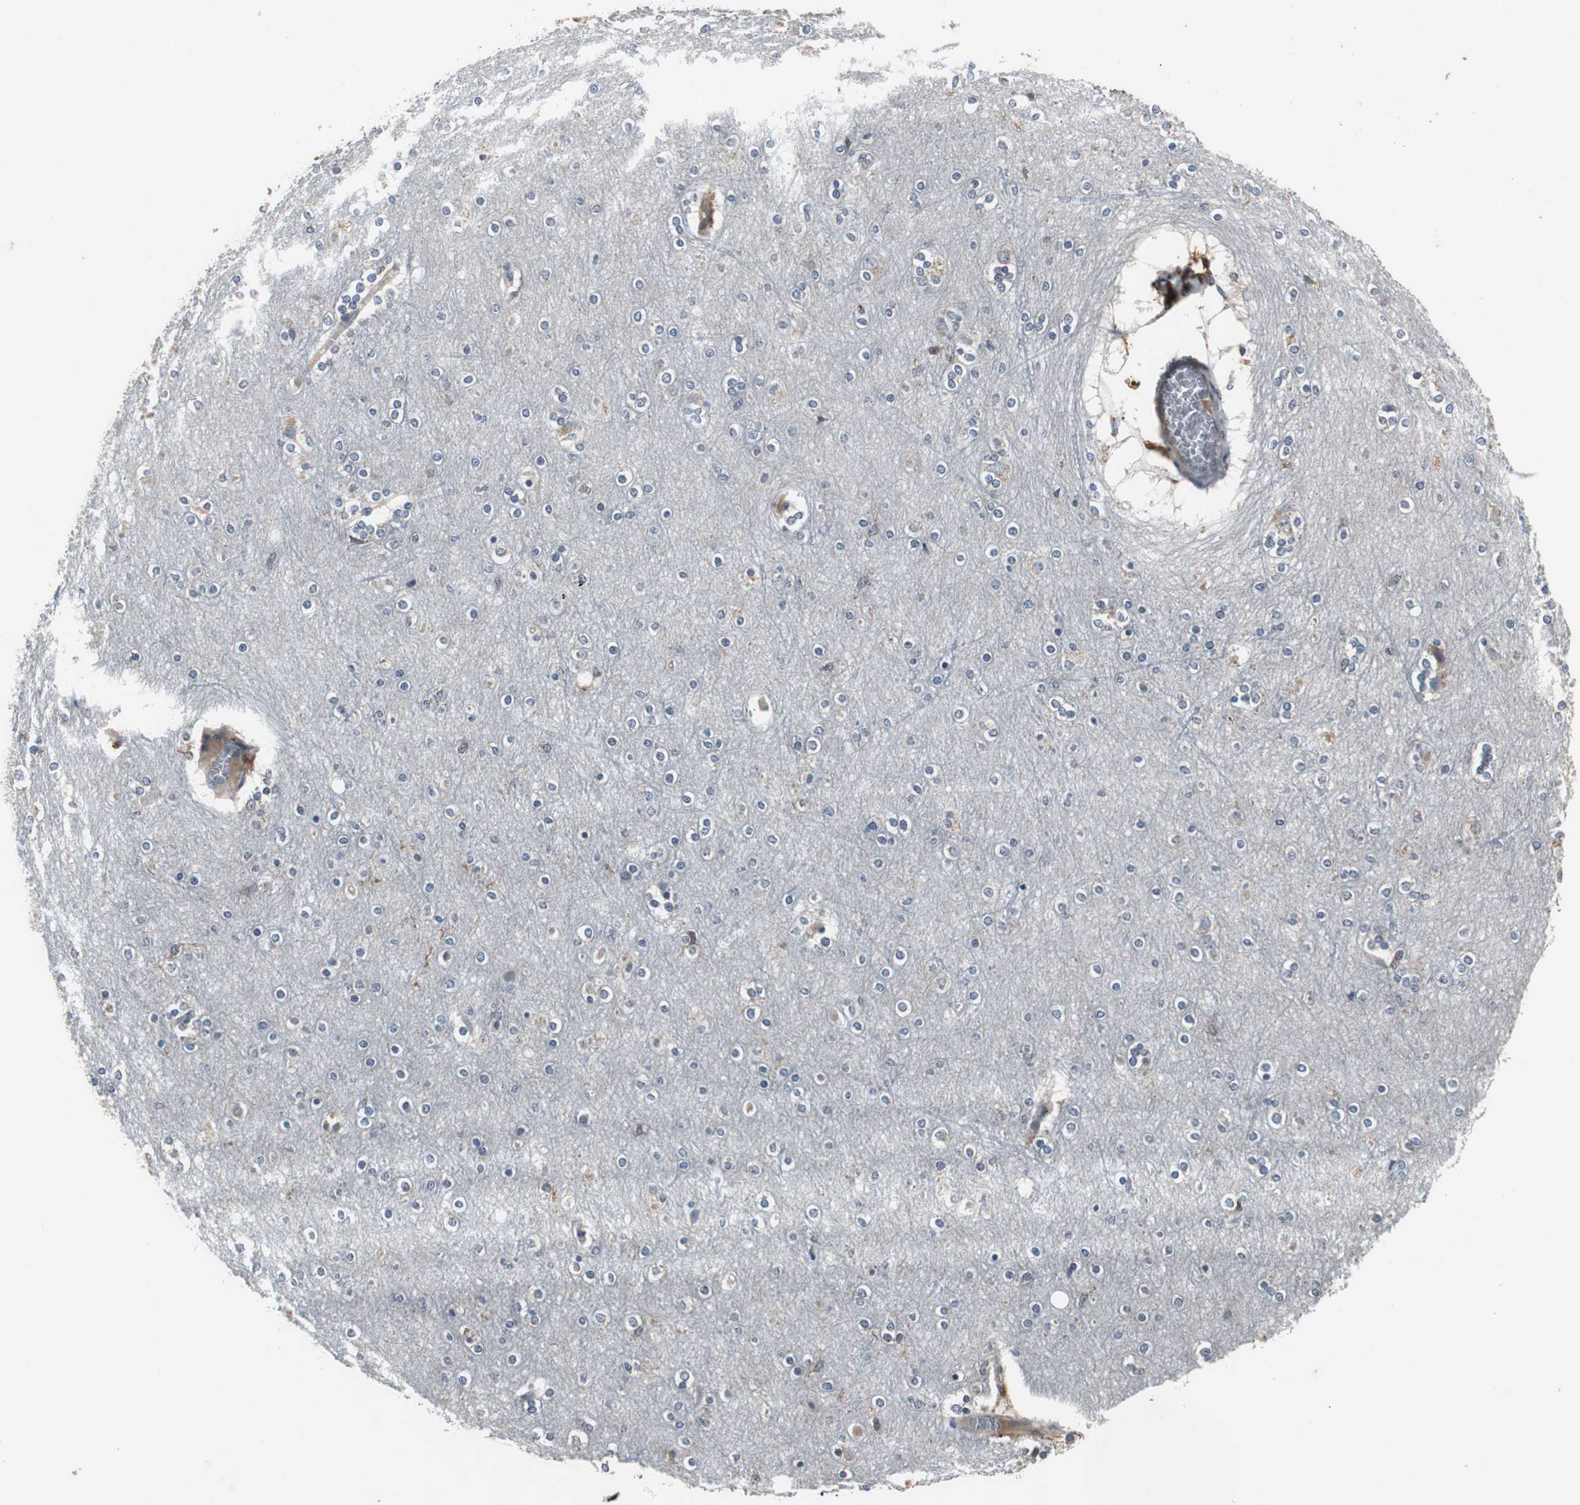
{"staining": {"intensity": "negative", "quantity": "none", "location": "none"}, "tissue": "cerebral cortex", "cell_type": "Endothelial cells", "image_type": "normal", "snomed": [{"axis": "morphology", "description": "Normal tissue, NOS"}, {"axis": "topography", "description": "Cerebral cortex"}], "caption": "A micrograph of cerebral cortex stained for a protein shows no brown staining in endothelial cells. The staining is performed using DAB (3,3'-diaminobenzidine) brown chromogen with nuclei counter-stained in using hematoxylin.", "gene": "NCF2", "patient": {"sex": "female", "age": 54}}